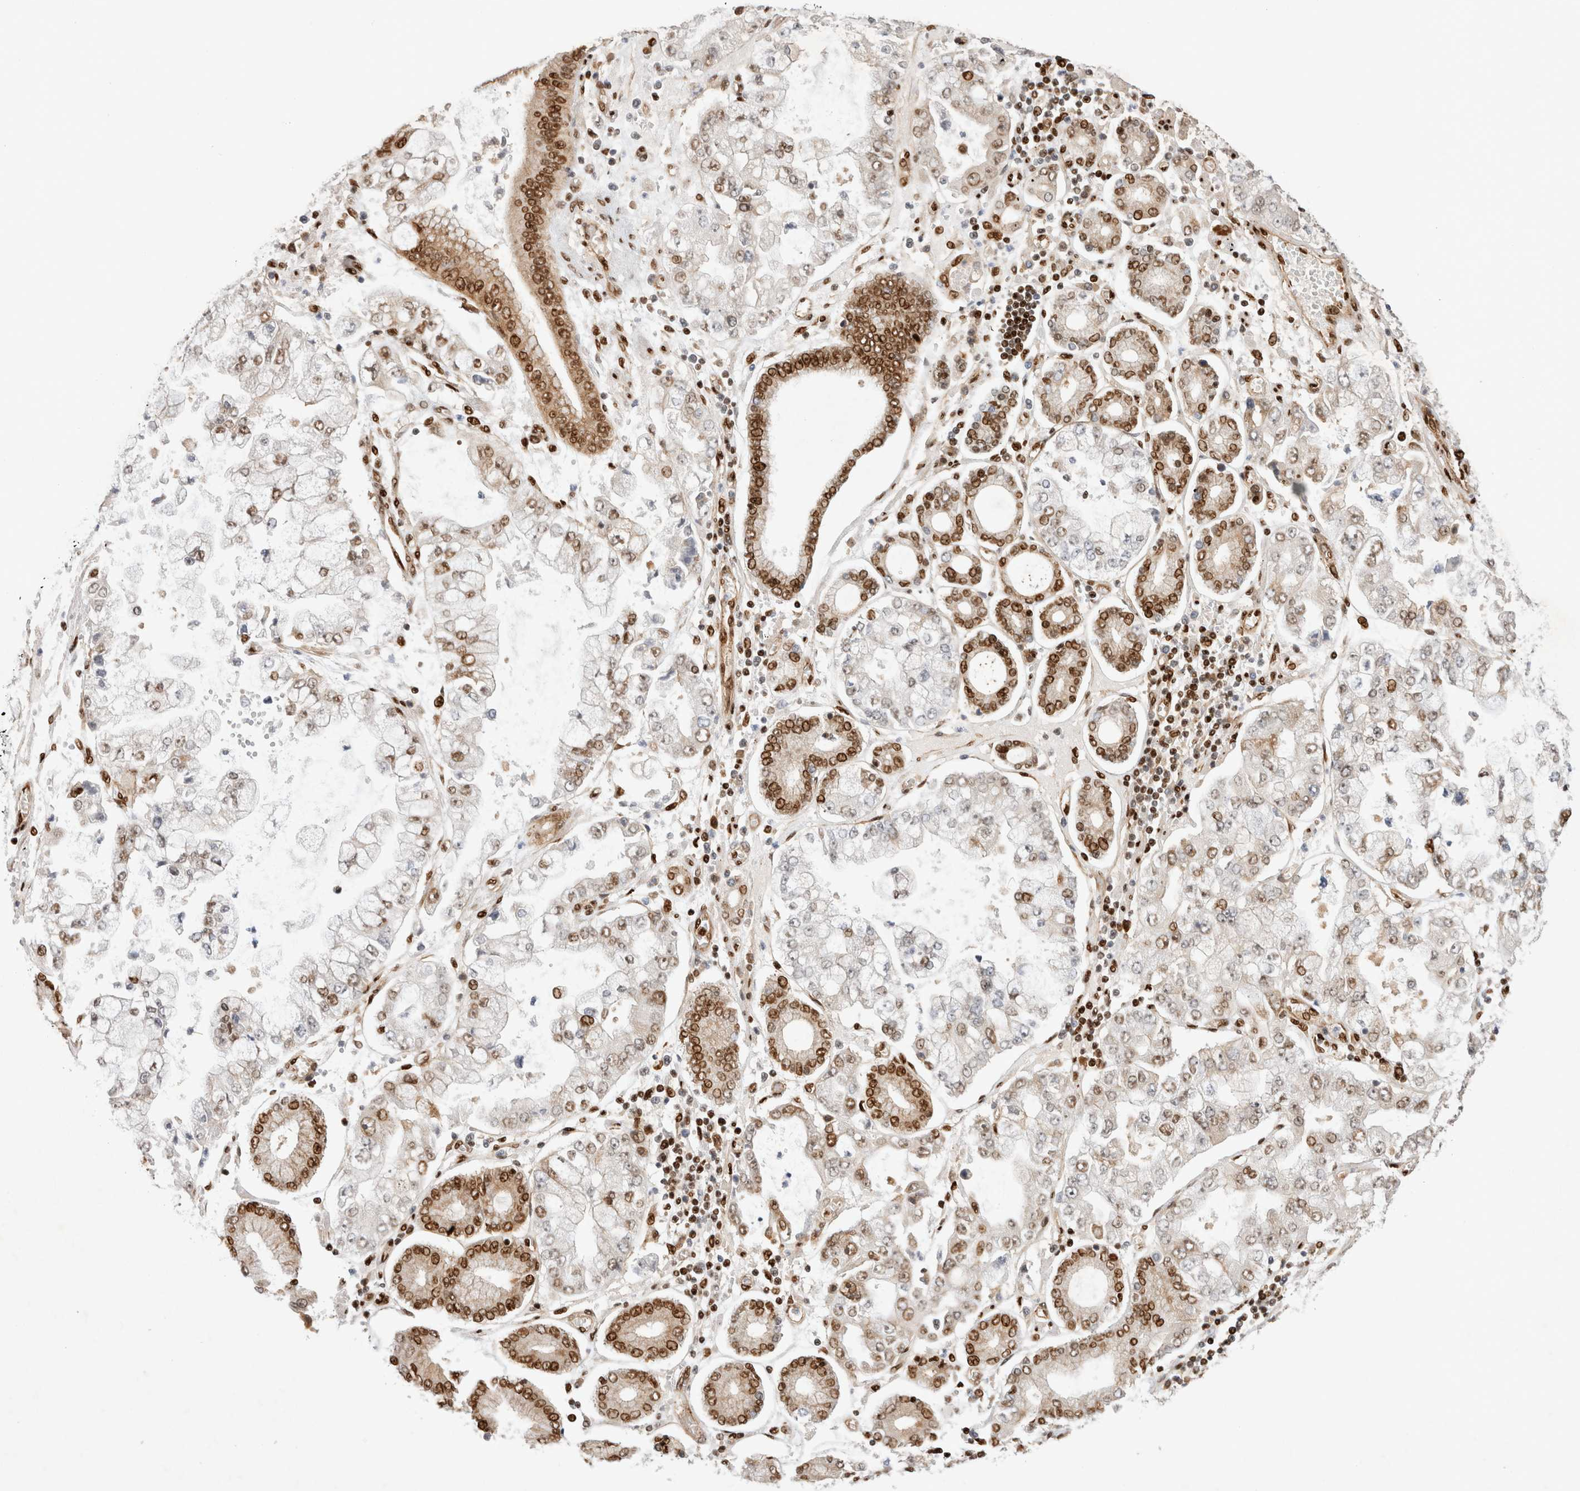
{"staining": {"intensity": "moderate", "quantity": "25%-75%", "location": "nuclear"}, "tissue": "stomach cancer", "cell_type": "Tumor cells", "image_type": "cancer", "snomed": [{"axis": "morphology", "description": "Adenocarcinoma, NOS"}, {"axis": "topography", "description": "Stomach"}], "caption": "Brown immunohistochemical staining in stomach cancer exhibits moderate nuclear staining in about 25%-75% of tumor cells.", "gene": "TCF4", "patient": {"sex": "male", "age": 76}}